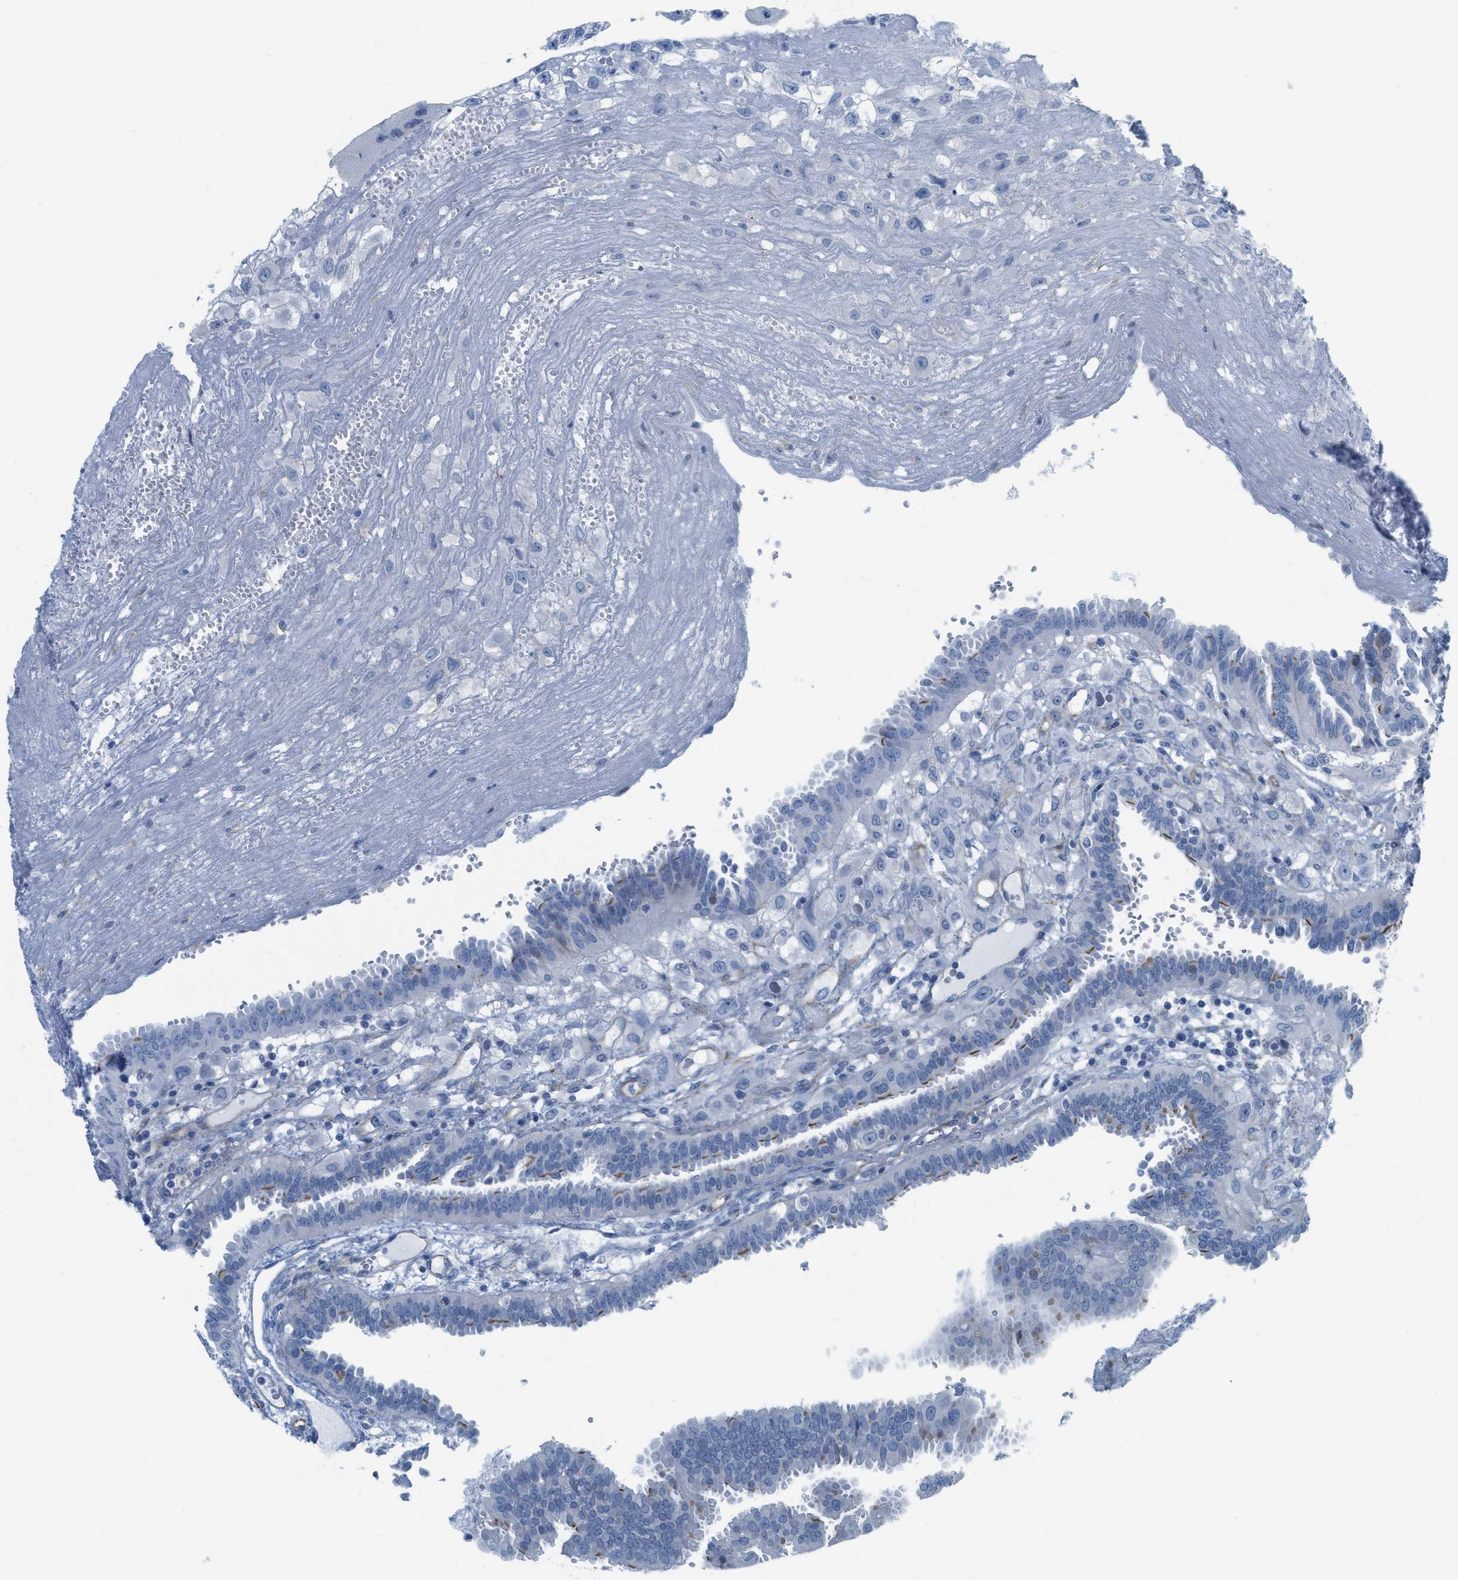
{"staining": {"intensity": "moderate", "quantity": "<25%", "location": "cytoplasmic/membranous"}, "tissue": "fallopian tube", "cell_type": "Glandular cells", "image_type": "normal", "snomed": [{"axis": "morphology", "description": "Normal tissue, NOS"}, {"axis": "topography", "description": "Fallopian tube"}, {"axis": "topography", "description": "Placenta"}], "caption": "High-power microscopy captured an IHC image of normal fallopian tube, revealing moderate cytoplasmic/membranous expression in approximately <25% of glandular cells. (DAB IHC, brown staining for protein, blue staining for nuclei).", "gene": "SLC12A1", "patient": {"sex": "female", "age": 32}}